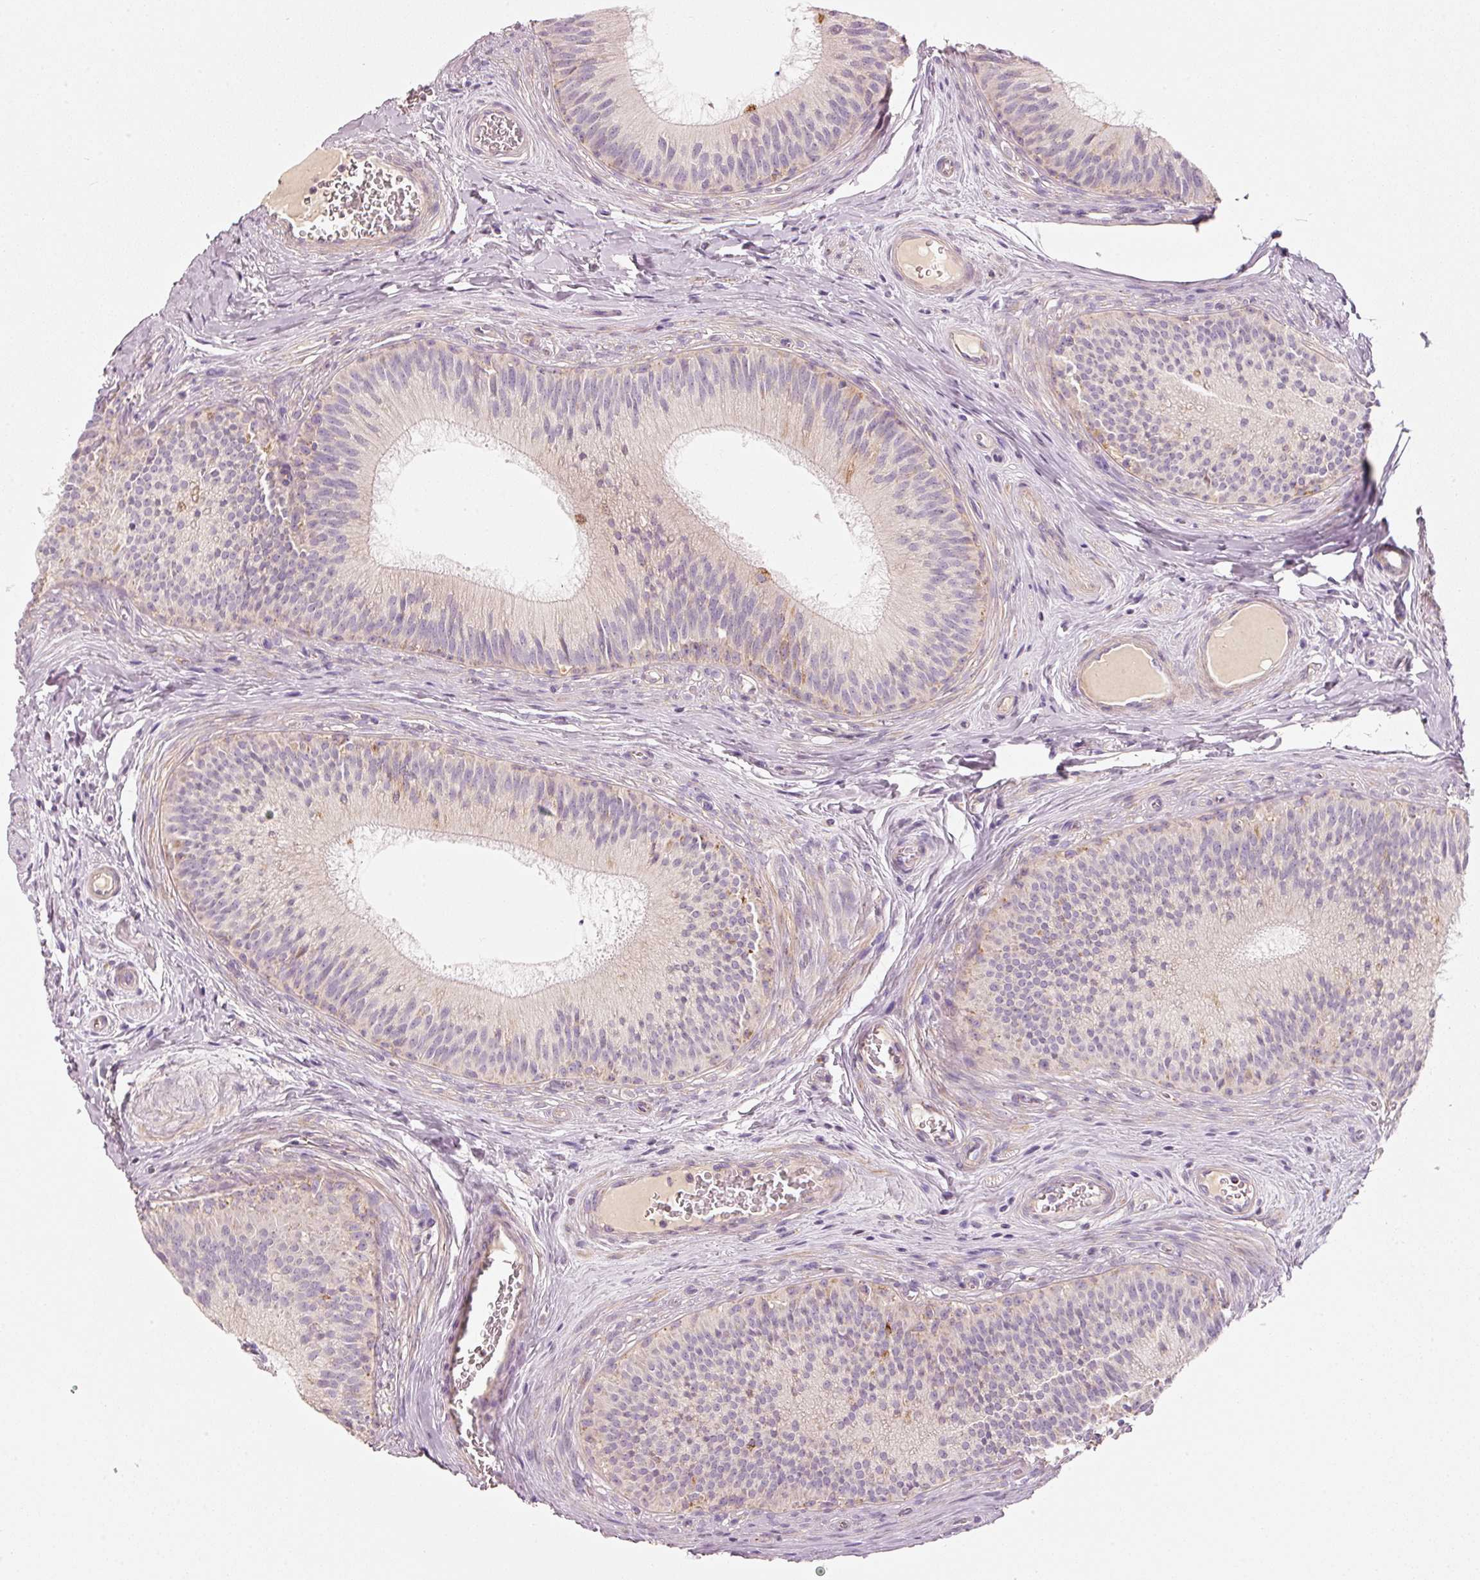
{"staining": {"intensity": "moderate", "quantity": "<25%", "location": "cytoplasmic/membranous"}, "tissue": "epididymis", "cell_type": "Glandular cells", "image_type": "normal", "snomed": [{"axis": "morphology", "description": "Normal tissue, NOS"}, {"axis": "topography", "description": "Epididymis"}], "caption": "Immunohistochemical staining of unremarkable epididymis shows low levels of moderate cytoplasmic/membranous expression in approximately <25% of glandular cells. Immunohistochemistry stains the protein of interest in brown and the nuclei are stained blue.", "gene": "C17orf98", "patient": {"sex": "male", "age": 24}}